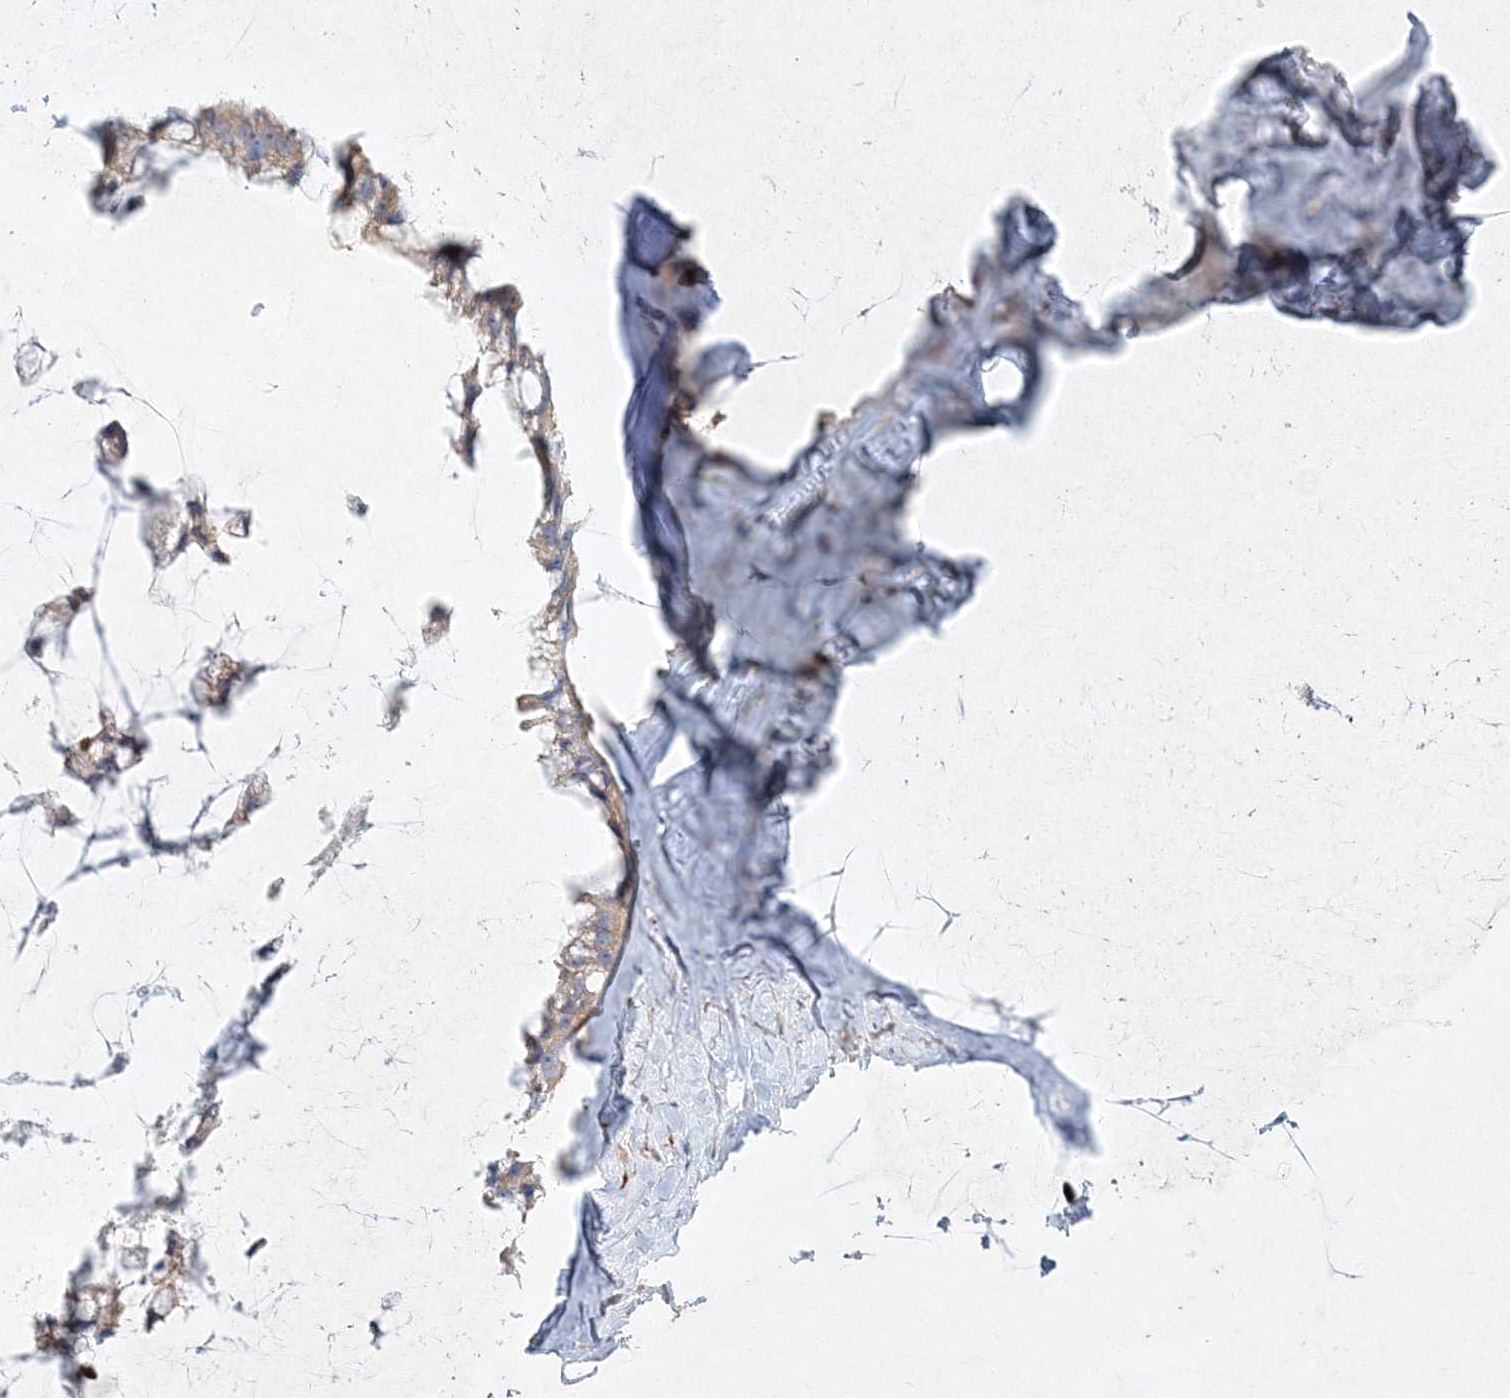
{"staining": {"intensity": "moderate", "quantity": "<25%", "location": "cytoplasmic/membranous"}, "tissue": "ovarian cancer", "cell_type": "Tumor cells", "image_type": "cancer", "snomed": [{"axis": "morphology", "description": "Cystadenocarcinoma, mucinous, NOS"}, {"axis": "topography", "description": "Ovary"}], "caption": "About <25% of tumor cells in human ovarian cancer (mucinous cystadenocarcinoma) show moderate cytoplasmic/membranous protein positivity as visualized by brown immunohistochemical staining.", "gene": "WDR37", "patient": {"sex": "female", "age": 39}}